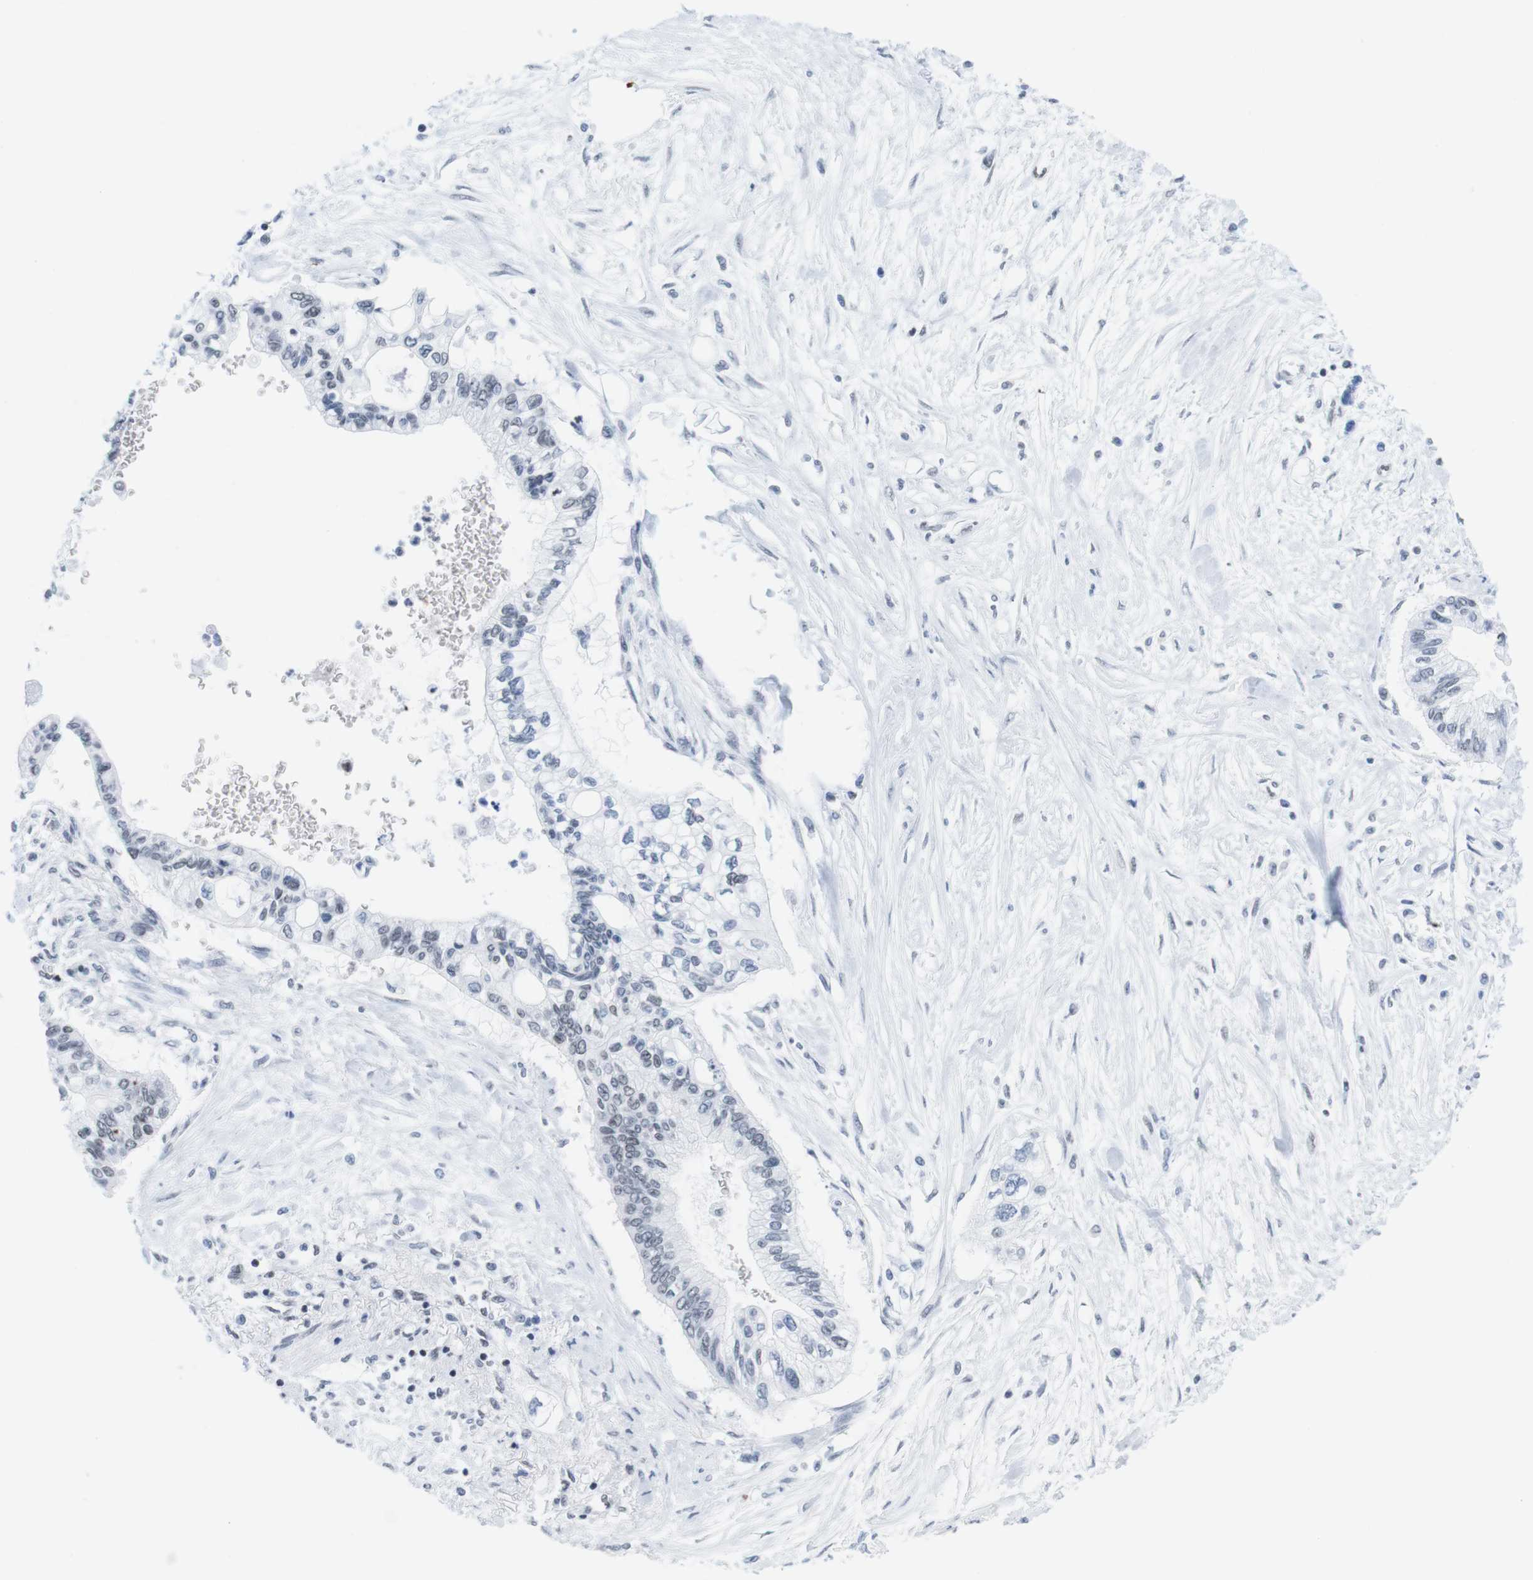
{"staining": {"intensity": "negative", "quantity": "none", "location": "none"}, "tissue": "pancreatic cancer", "cell_type": "Tumor cells", "image_type": "cancer", "snomed": [{"axis": "morphology", "description": "Adenocarcinoma, NOS"}, {"axis": "topography", "description": "Pancreas"}], "caption": "Tumor cells are negative for protein expression in human pancreatic cancer. (DAB immunohistochemistry visualized using brightfield microscopy, high magnification).", "gene": "IFI16", "patient": {"sex": "female", "age": 77}}